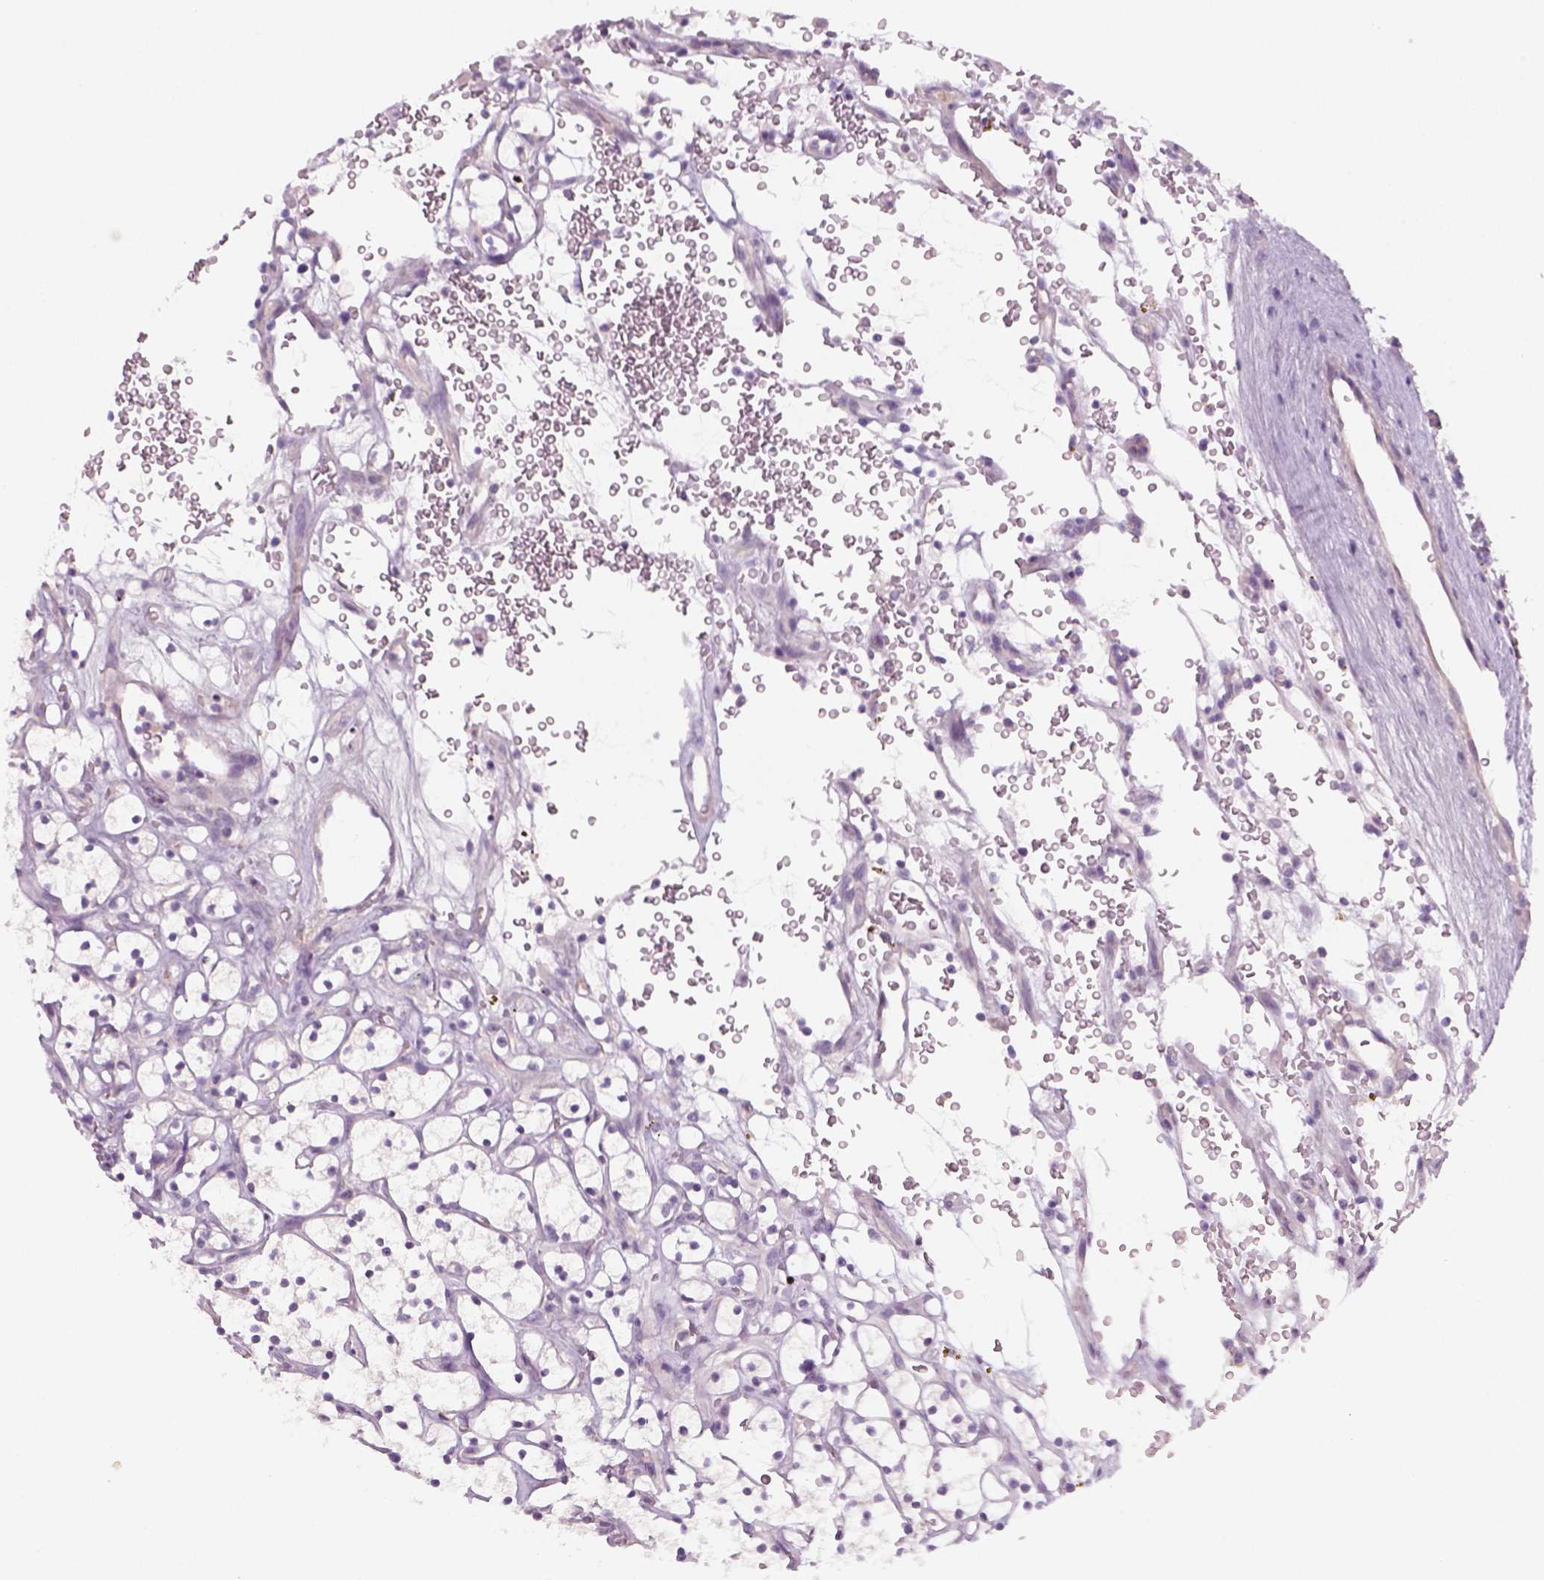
{"staining": {"intensity": "negative", "quantity": "none", "location": "none"}, "tissue": "renal cancer", "cell_type": "Tumor cells", "image_type": "cancer", "snomed": [{"axis": "morphology", "description": "Adenocarcinoma, NOS"}, {"axis": "topography", "description": "Kidney"}], "caption": "Immunohistochemistry (IHC) photomicrograph of human renal cancer (adenocarcinoma) stained for a protein (brown), which shows no positivity in tumor cells.", "gene": "KRT25", "patient": {"sex": "female", "age": 64}}